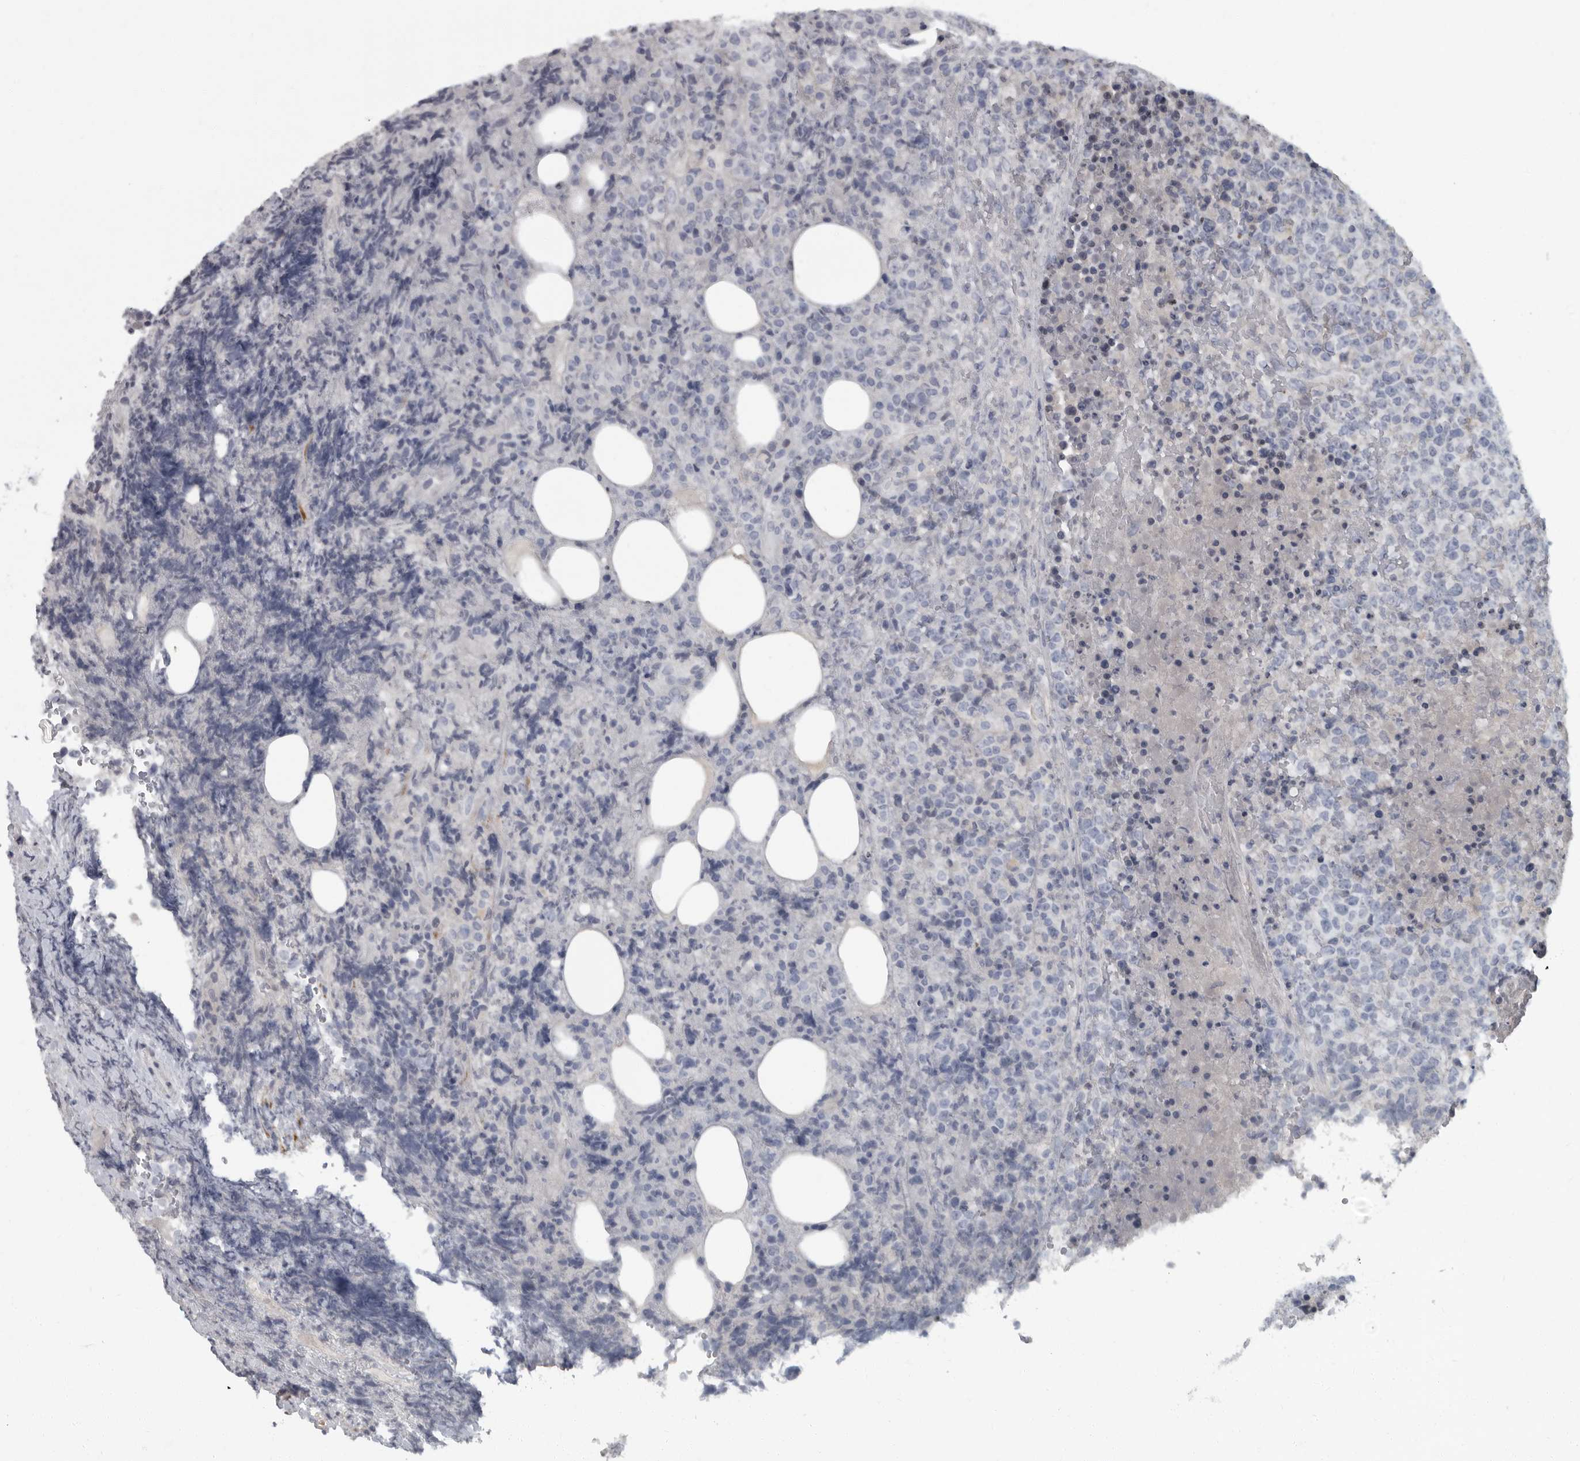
{"staining": {"intensity": "negative", "quantity": "none", "location": "none"}, "tissue": "lymphoma", "cell_type": "Tumor cells", "image_type": "cancer", "snomed": [{"axis": "morphology", "description": "Malignant lymphoma, non-Hodgkin's type, High grade"}, {"axis": "topography", "description": "Lymph node"}], "caption": "Human lymphoma stained for a protein using immunohistochemistry (IHC) demonstrates no positivity in tumor cells.", "gene": "SLC25A39", "patient": {"sex": "male", "age": 13}}